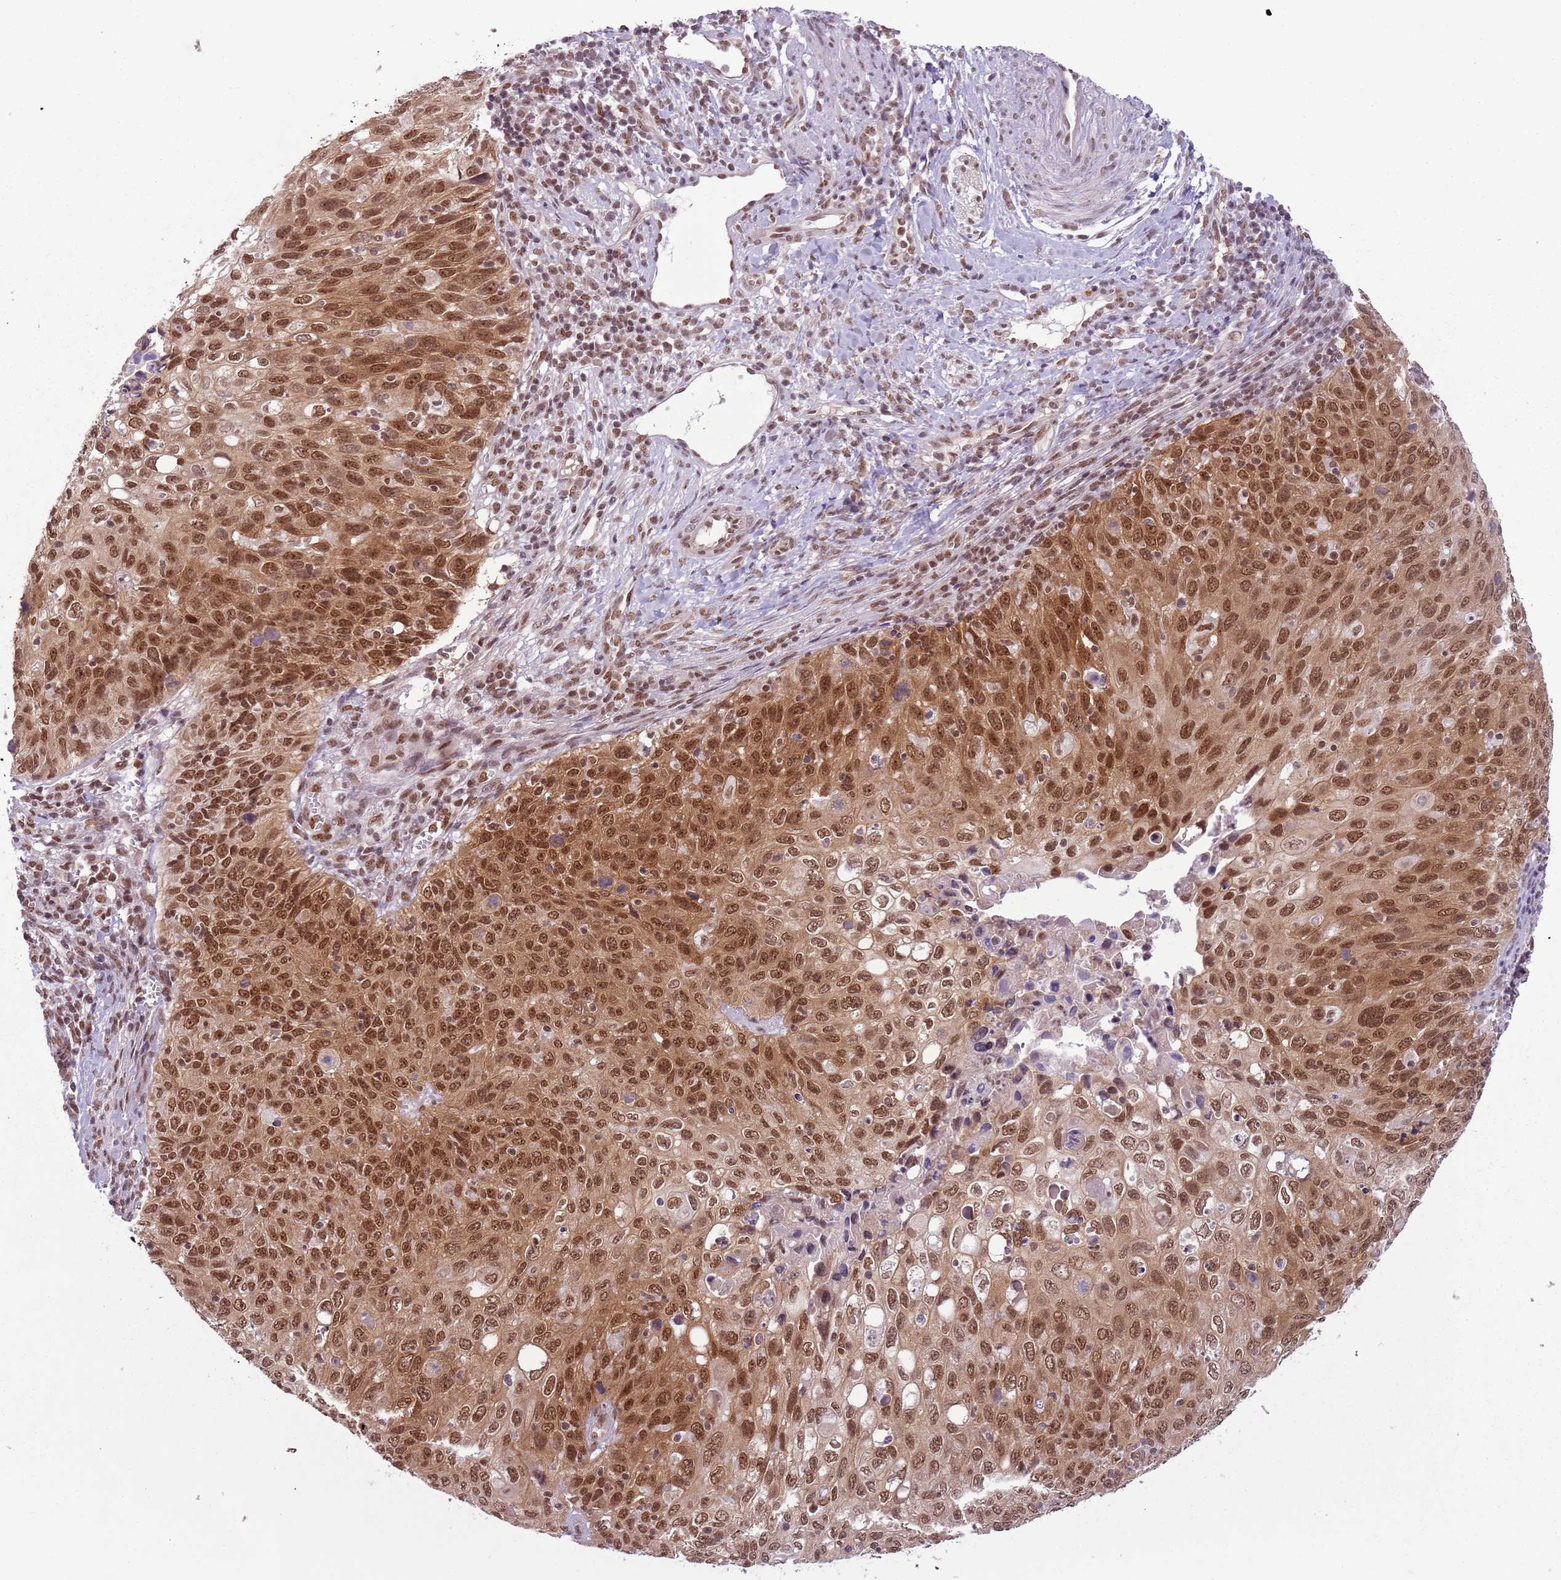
{"staining": {"intensity": "strong", "quantity": ">75%", "location": "nuclear"}, "tissue": "cervical cancer", "cell_type": "Tumor cells", "image_type": "cancer", "snomed": [{"axis": "morphology", "description": "Squamous cell carcinoma, NOS"}, {"axis": "topography", "description": "Cervix"}], "caption": "Protein expression analysis of human cervical cancer reveals strong nuclear expression in approximately >75% of tumor cells.", "gene": "FAM120AOS", "patient": {"sex": "female", "age": 70}}